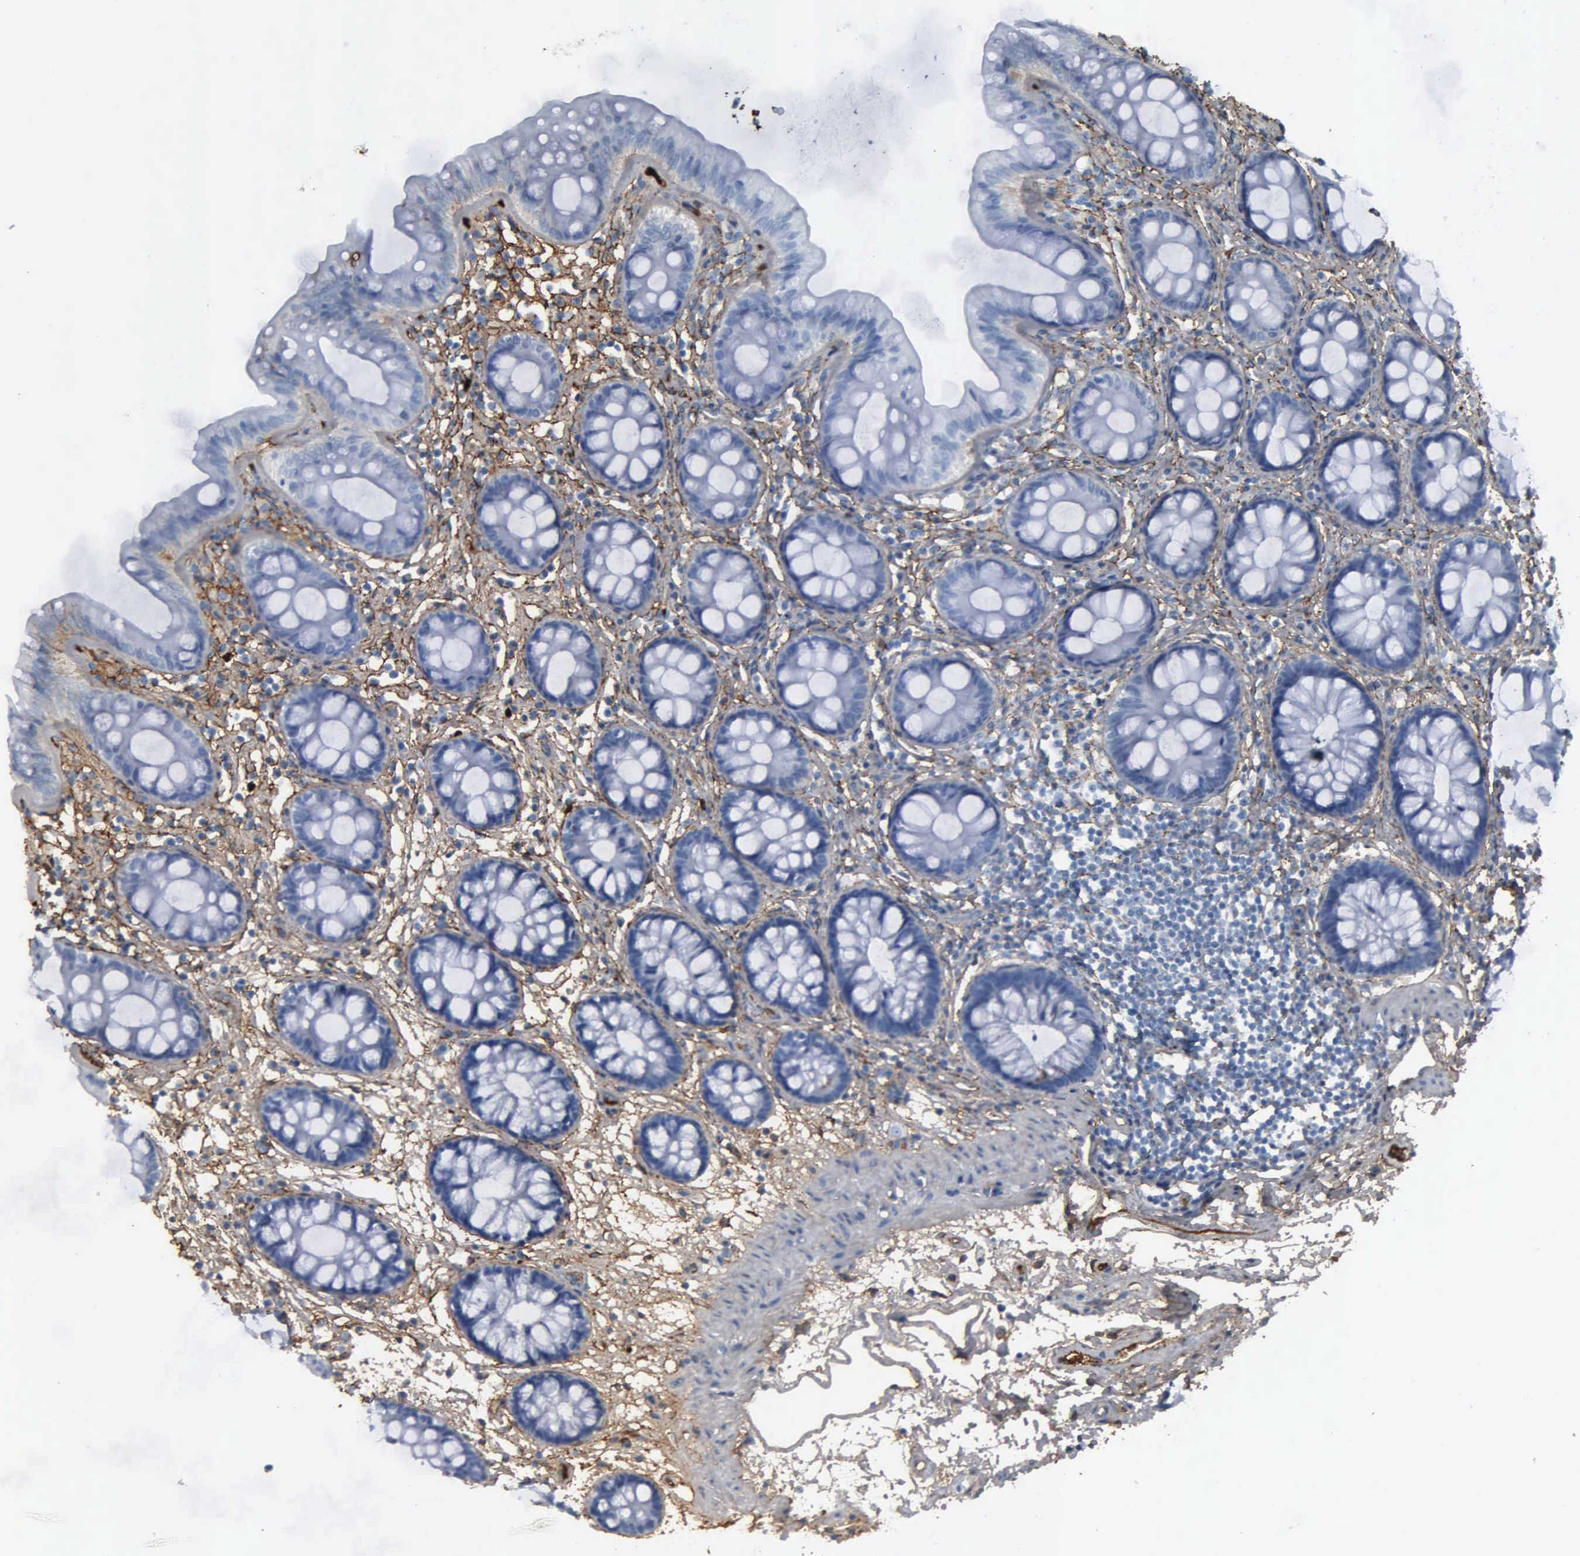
{"staining": {"intensity": "moderate", "quantity": ">75%", "location": "cytoplasmic/membranous"}, "tissue": "colon", "cell_type": "Endothelial cells", "image_type": "normal", "snomed": [{"axis": "morphology", "description": "Normal tissue, NOS"}, {"axis": "topography", "description": "Colon"}], "caption": "High-power microscopy captured an immunohistochemistry (IHC) image of normal colon, revealing moderate cytoplasmic/membranous expression in approximately >75% of endothelial cells.", "gene": "FN1", "patient": {"sex": "female", "age": 52}}